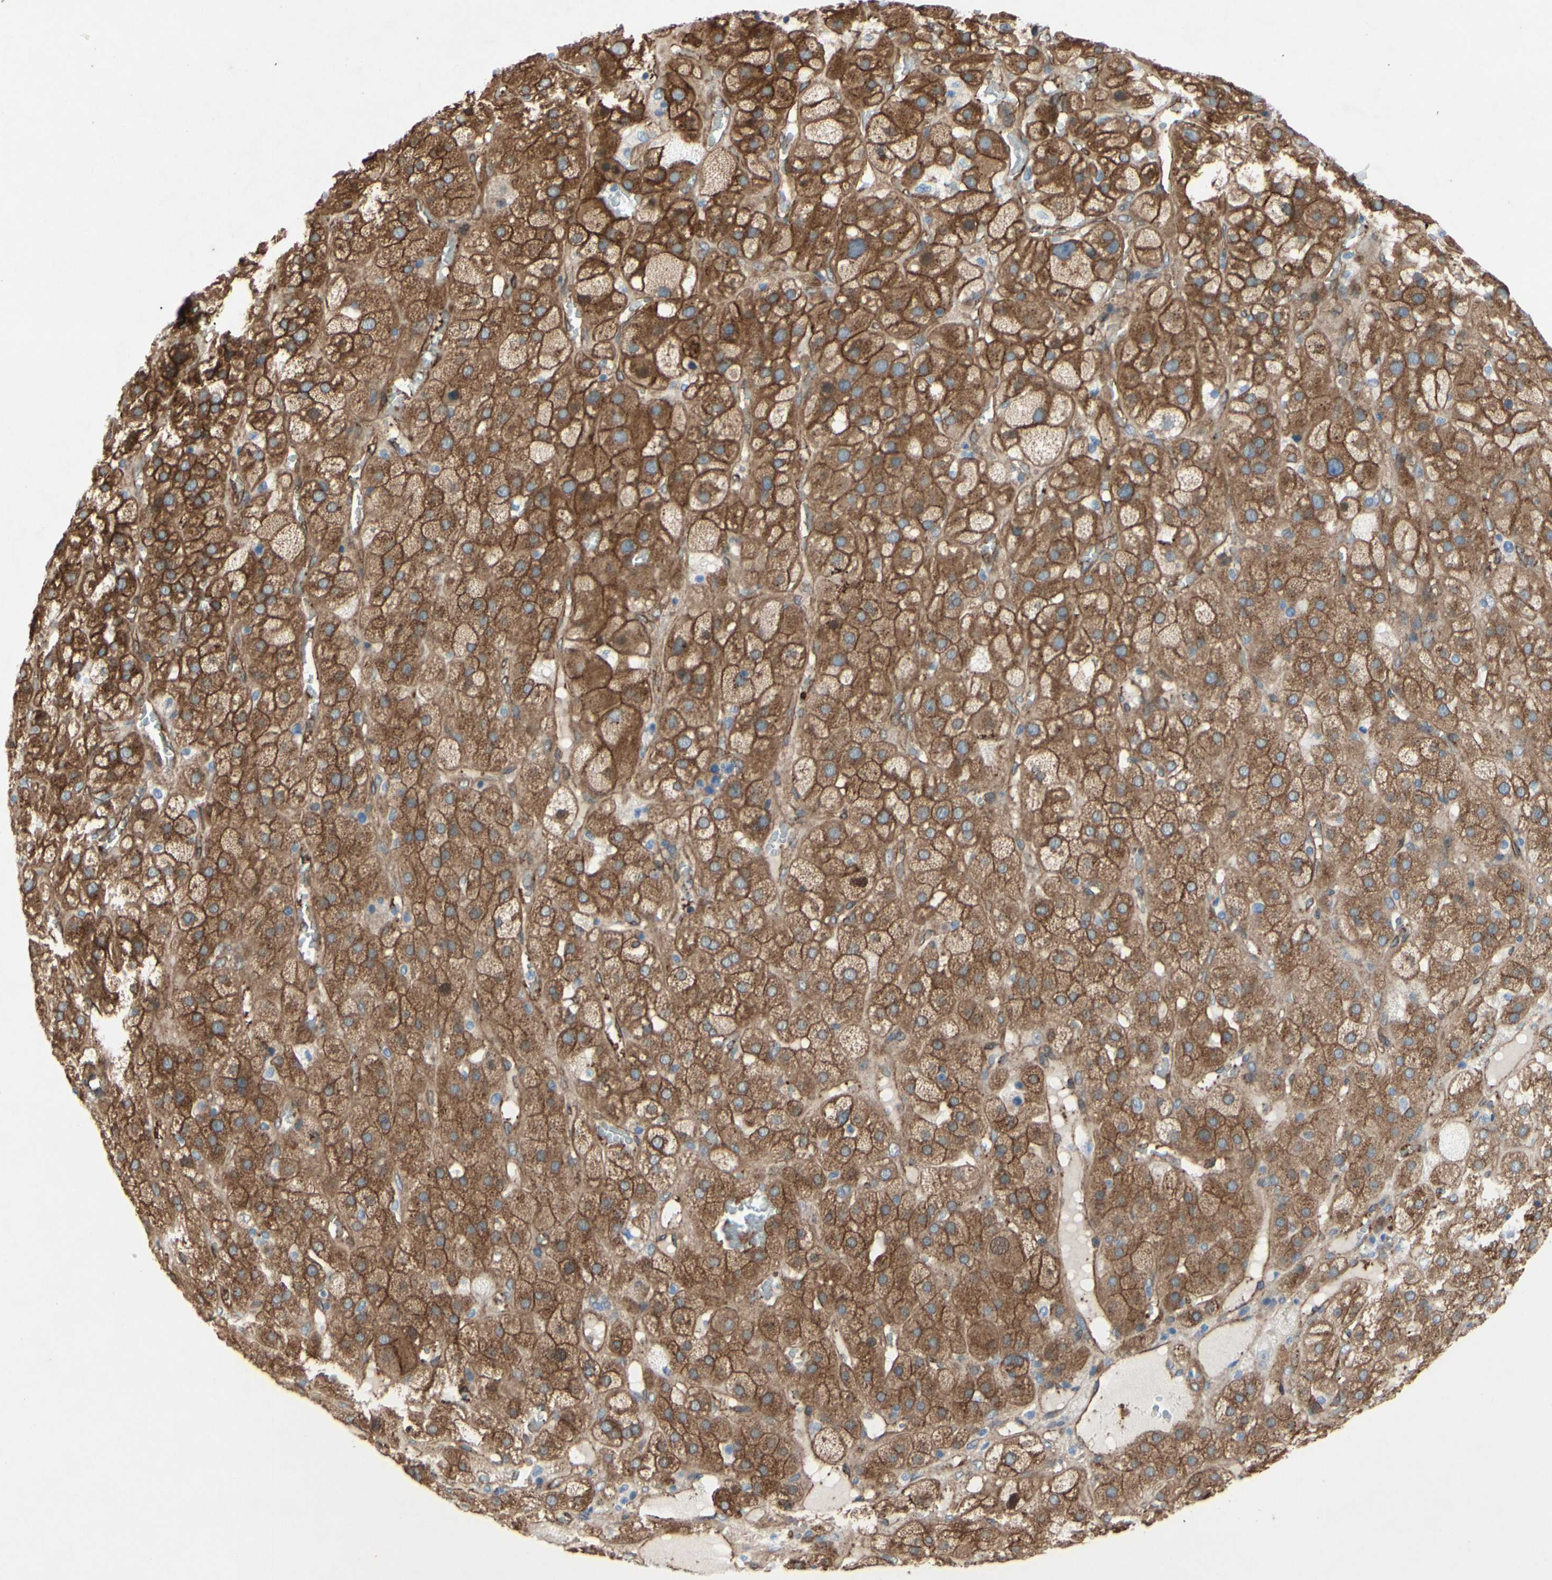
{"staining": {"intensity": "moderate", "quantity": ">75%", "location": "cytoplasmic/membranous"}, "tissue": "adrenal gland", "cell_type": "Glandular cells", "image_type": "normal", "snomed": [{"axis": "morphology", "description": "Normal tissue, NOS"}, {"axis": "topography", "description": "Adrenal gland"}], "caption": "High-magnification brightfield microscopy of benign adrenal gland stained with DAB (3,3'-diaminobenzidine) (brown) and counterstained with hematoxylin (blue). glandular cells exhibit moderate cytoplasmic/membranous positivity is present in approximately>75% of cells.", "gene": "CTTNBP2", "patient": {"sex": "female", "age": 47}}